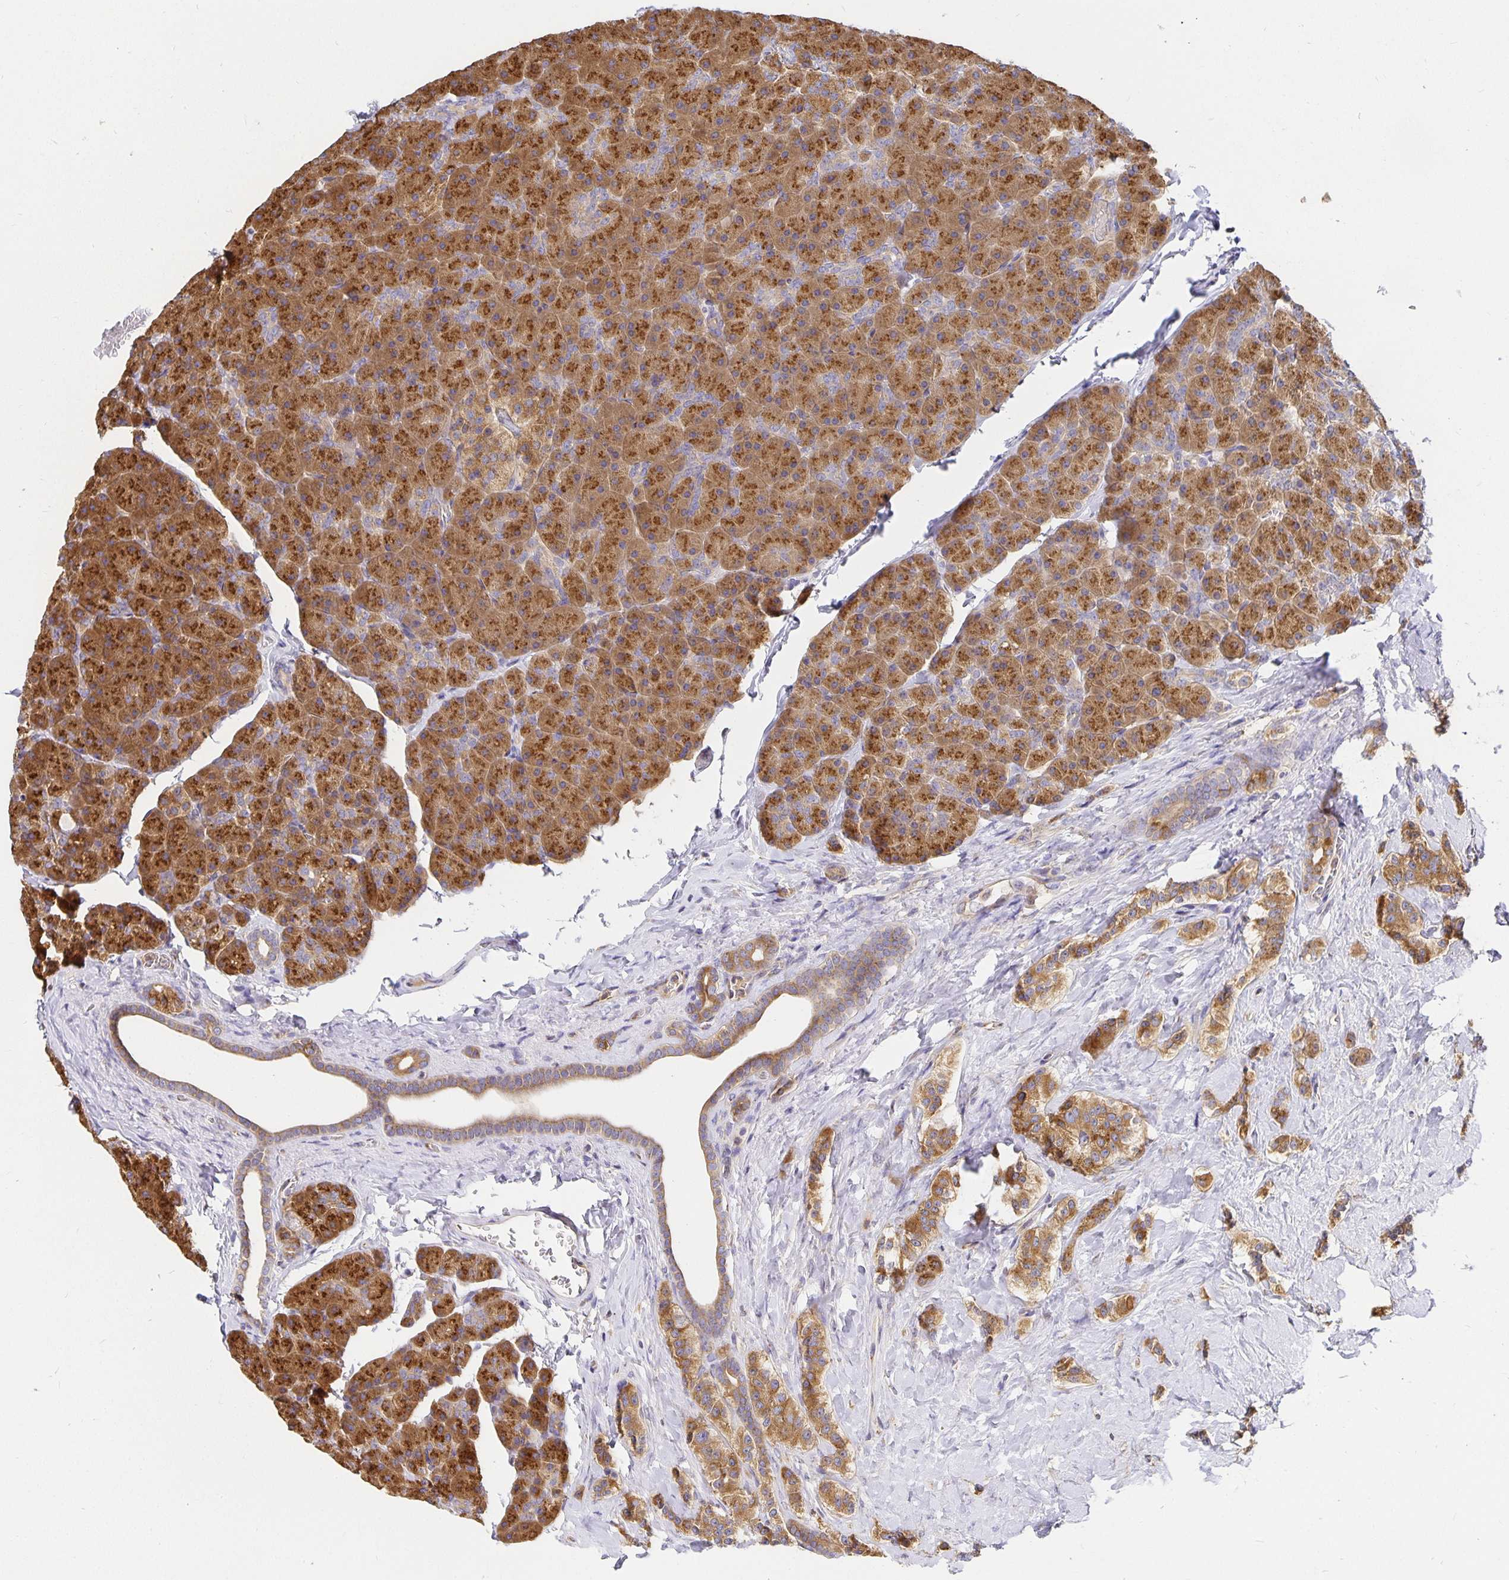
{"staining": {"intensity": "strong", "quantity": ">75%", "location": "cytoplasmic/membranous"}, "tissue": "carcinoid", "cell_type": "Tumor cells", "image_type": "cancer", "snomed": [{"axis": "morphology", "description": "Normal tissue, NOS"}, {"axis": "morphology", "description": "Carcinoid, malignant, NOS"}, {"axis": "topography", "description": "Pancreas"}], "caption": "Carcinoid stained with a protein marker shows strong staining in tumor cells.", "gene": "USO1", "patient": {"sex": "male", "age": 36}}